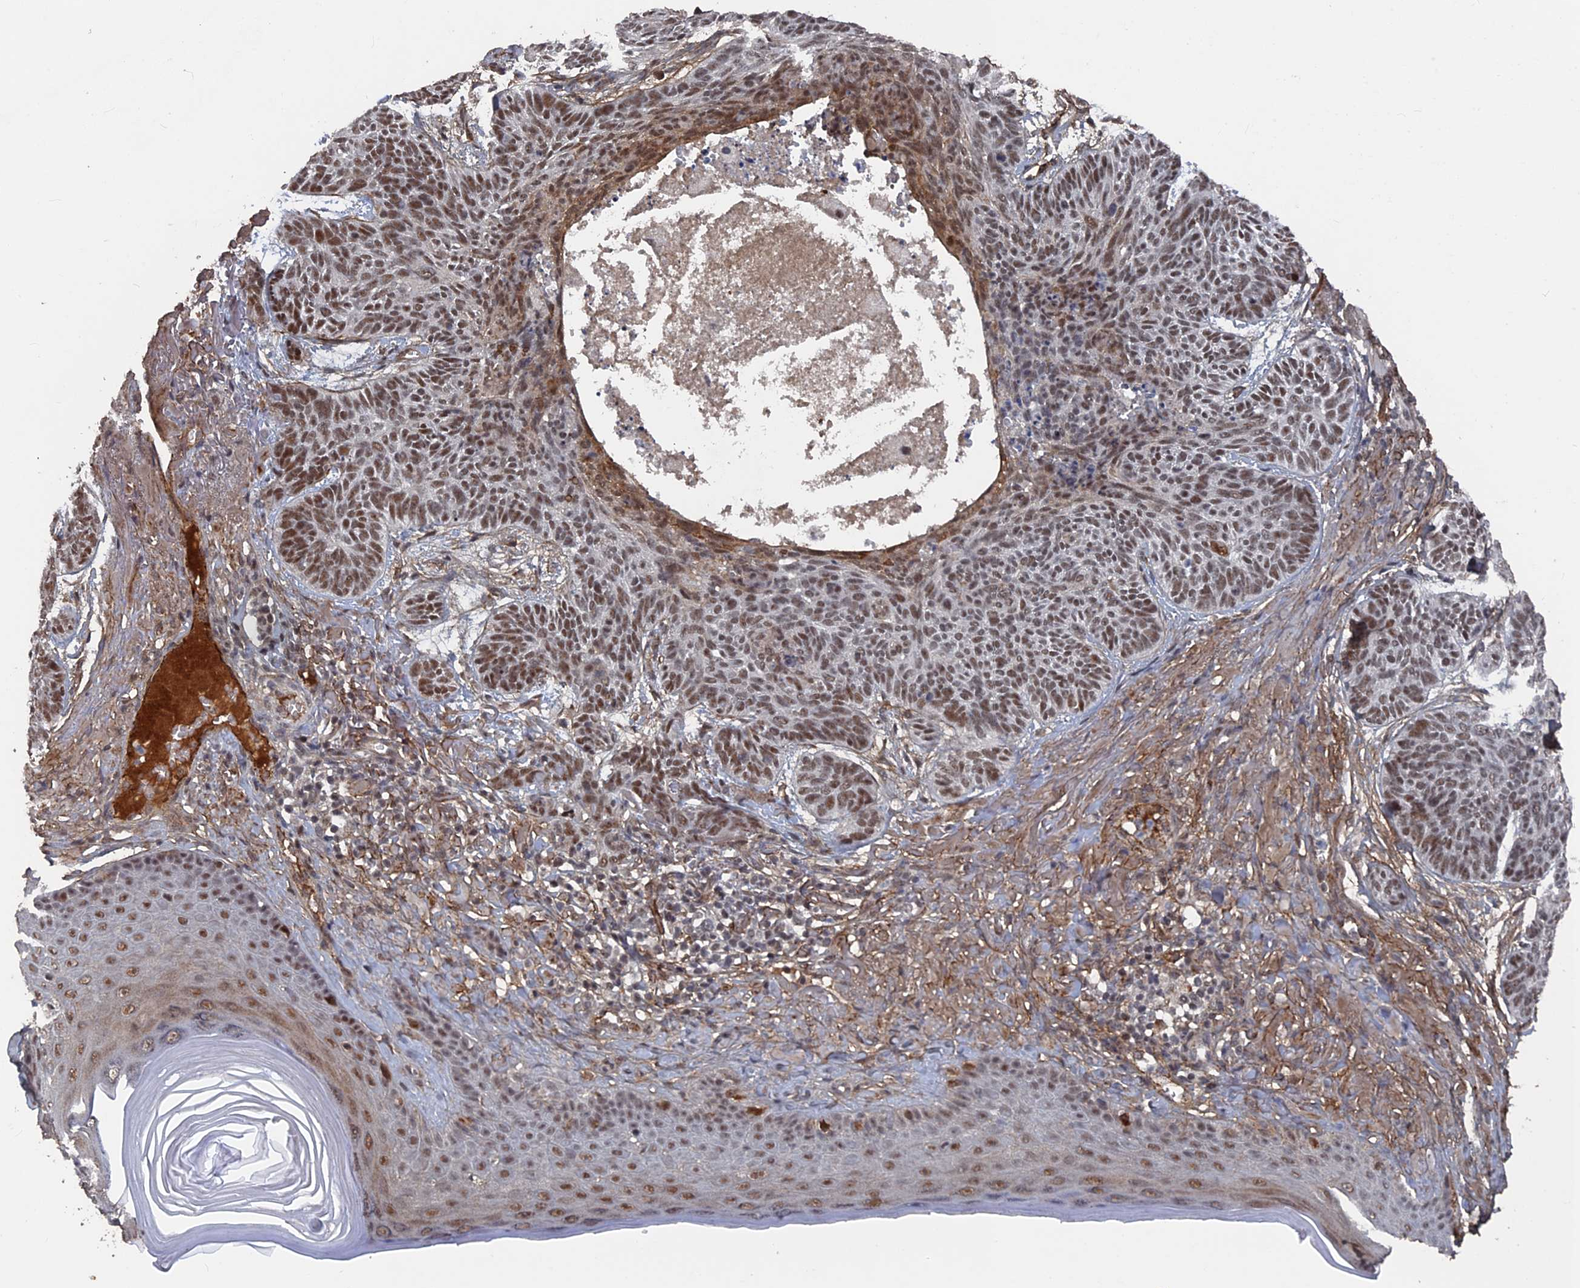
{"staining": {"intensity": "moderate", "quantity": ">75%", "location": "nuclear"}, "tissue": "skin cancer", "cell_type": "Tumor cells", "image_type": "cancer", "snomed": [{"axis": "morphology", "description": "Normal tissue, NOS"}, {"axis": "morphology", "description": "Basal cell carcinoma"}, {"axis": "topography", "description": "Skin"}], "caption": "This is an image of immunohistochemistry staining of basal cell carcinoma (skin), which shows moderate staining in the nuclear of tumor cells.", "gene": "SH3D21", "patient": {"sex": "male", "age": 66}}